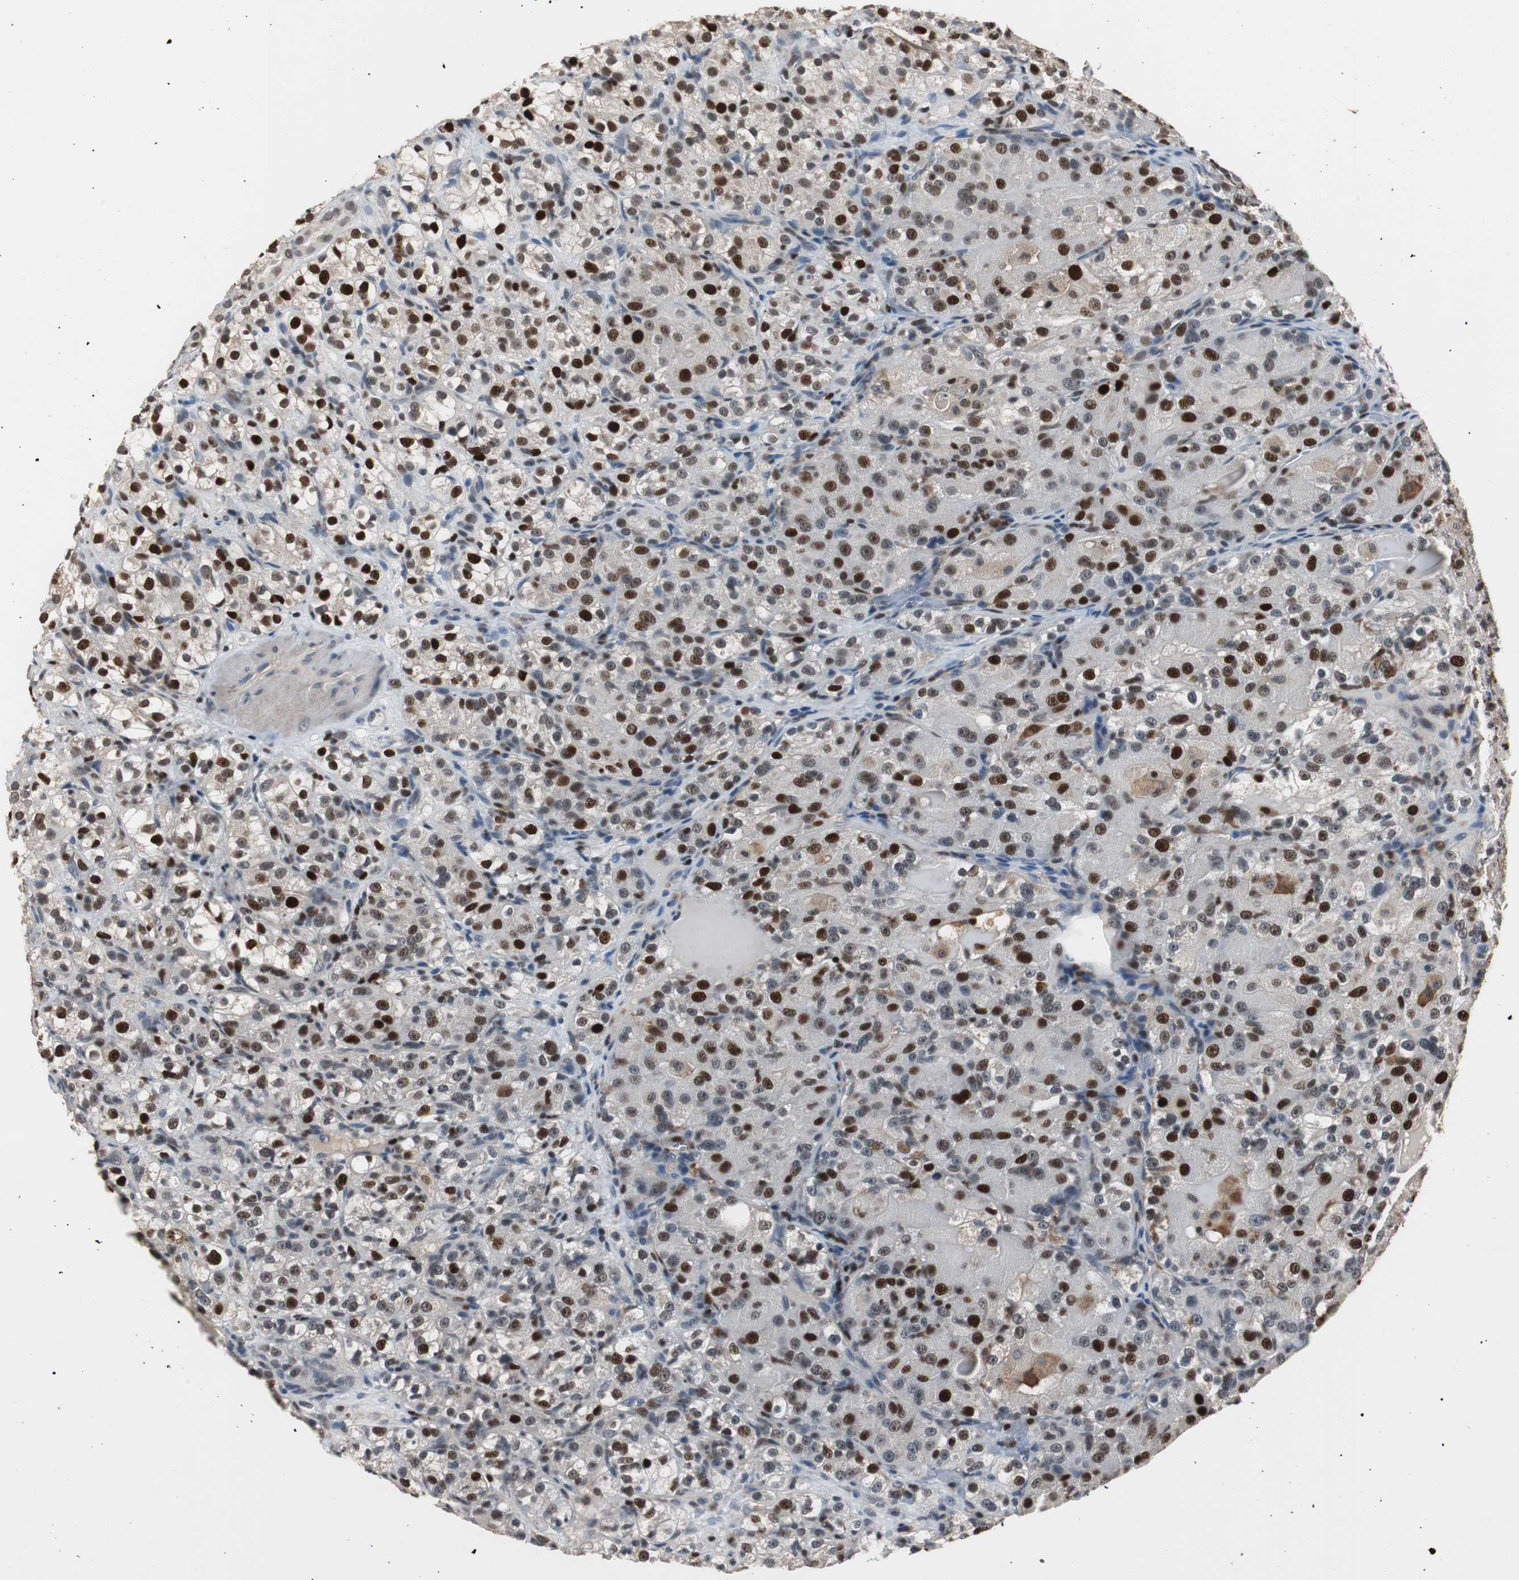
{"staining": {"intensity": "strong", "quantity": "25%-75%", "location": "nuclear"}, "tissue": "renal cancer", "cell_type": "Tumor cells", "image_type": "cancer", "snomed": [{"axis": "morphology", "description": "Normal tissue, NOS"}, {"axis": "morphology", "description": "Adenocarcinoma, NOS"}, {"axis": "topography", "description": "Kidney"}], "caption": "Renal cancer (adenocarcinoma) stained with a protein marker reveals strong staining in tumor cells.", "gene": "FEN1", "patient": {"sex": "male", "age": 61}}